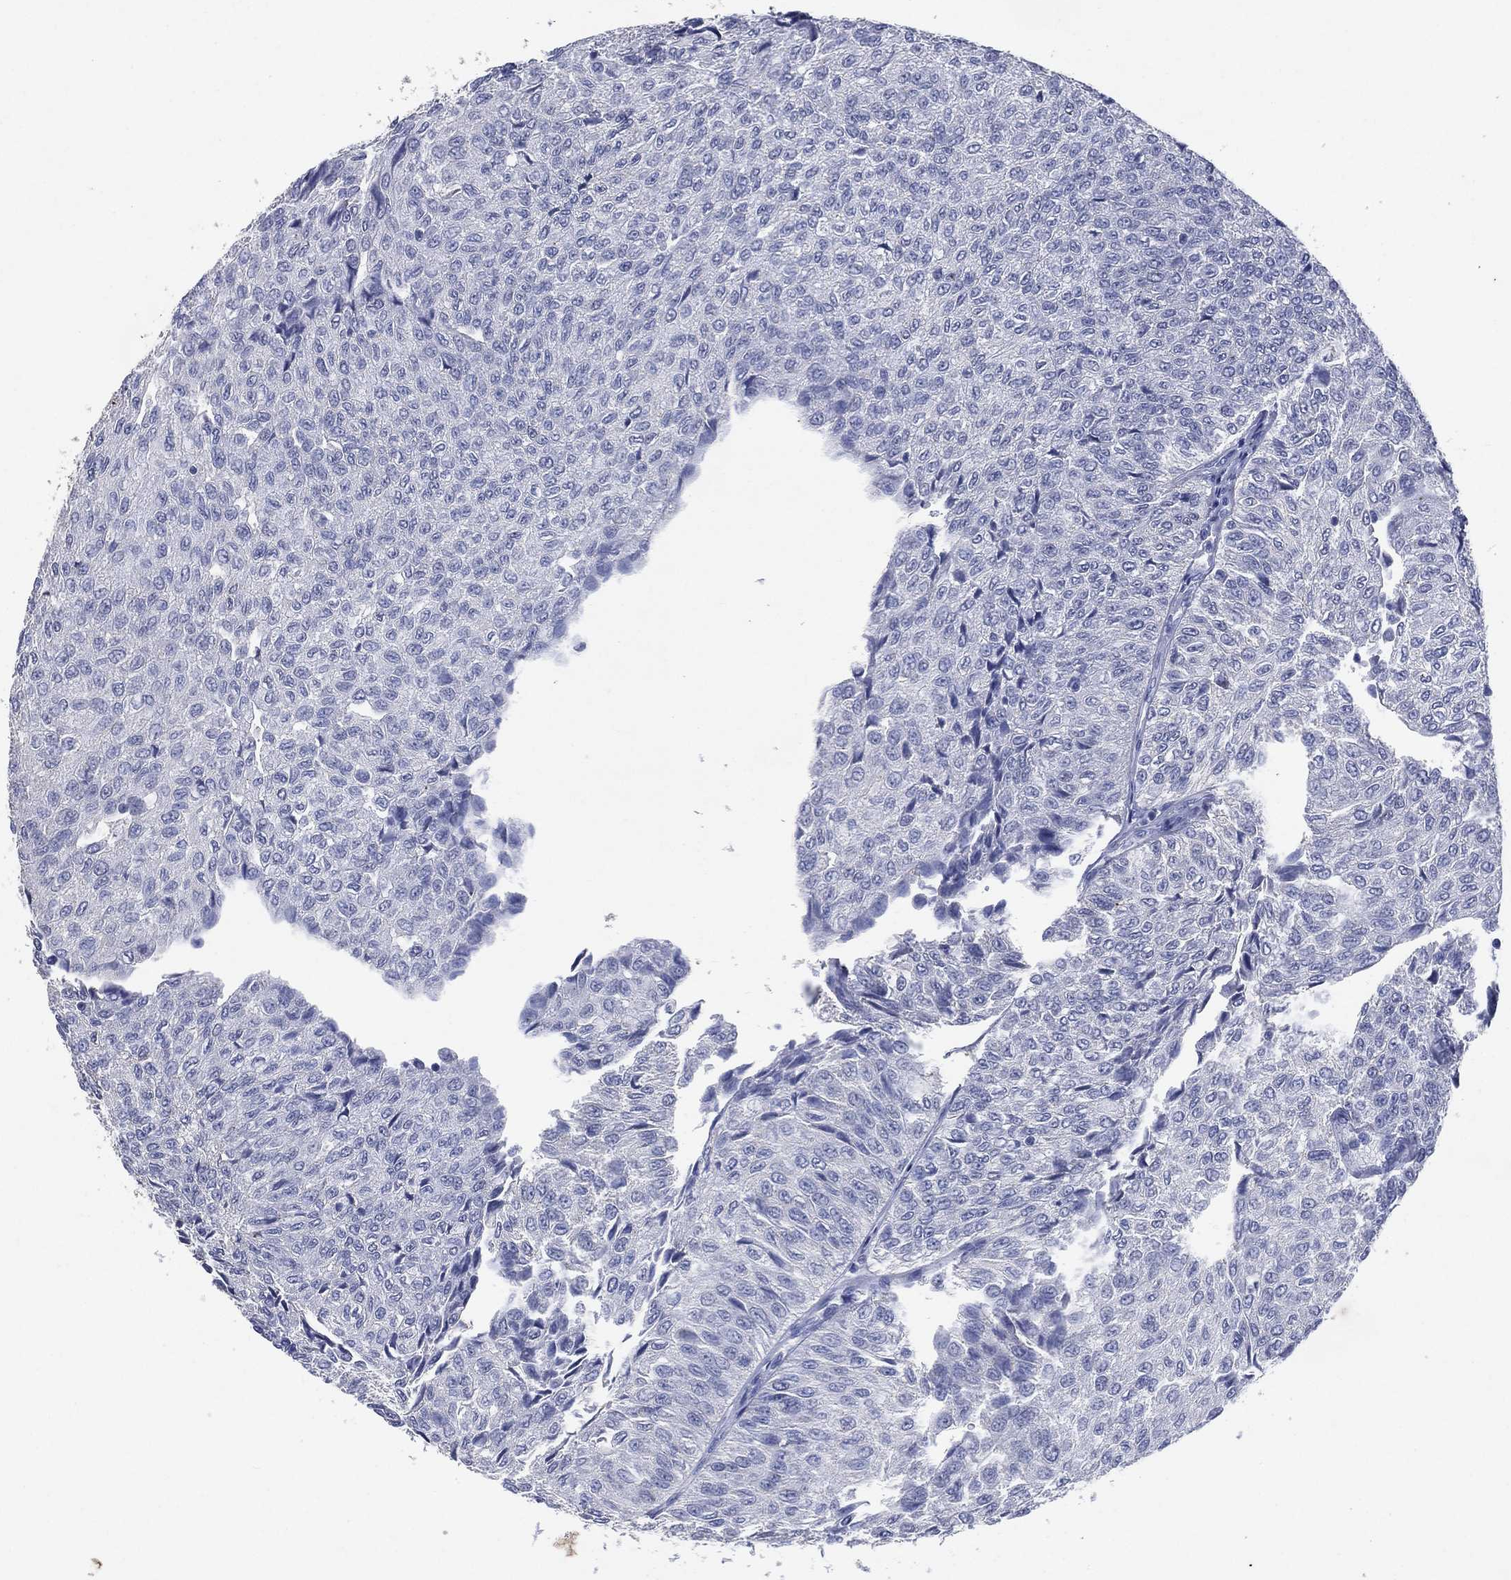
{"staining": {"intensity": "negative", "quantity": "none", "location": "none"}, "tissue": "urothelial cancer", "cell_type": "Tumor cells", "image_type": "cancer", "snomed": [{"axis": "morphology", "description": "Urothelial carcinoma, Low grade"}, {"axis": "topography", "description": "Urinary bladder"}], "caption": "Immunohistochemistry (IHC) photomicrograph of human urothelial cancer stained for a protein (brown), which demonstrates no staining in tumor cells. (IHC, brightfield microscopy, high magnification).", "gene": "FSCN2", "patient": {"sex": "male", "age": 78}}